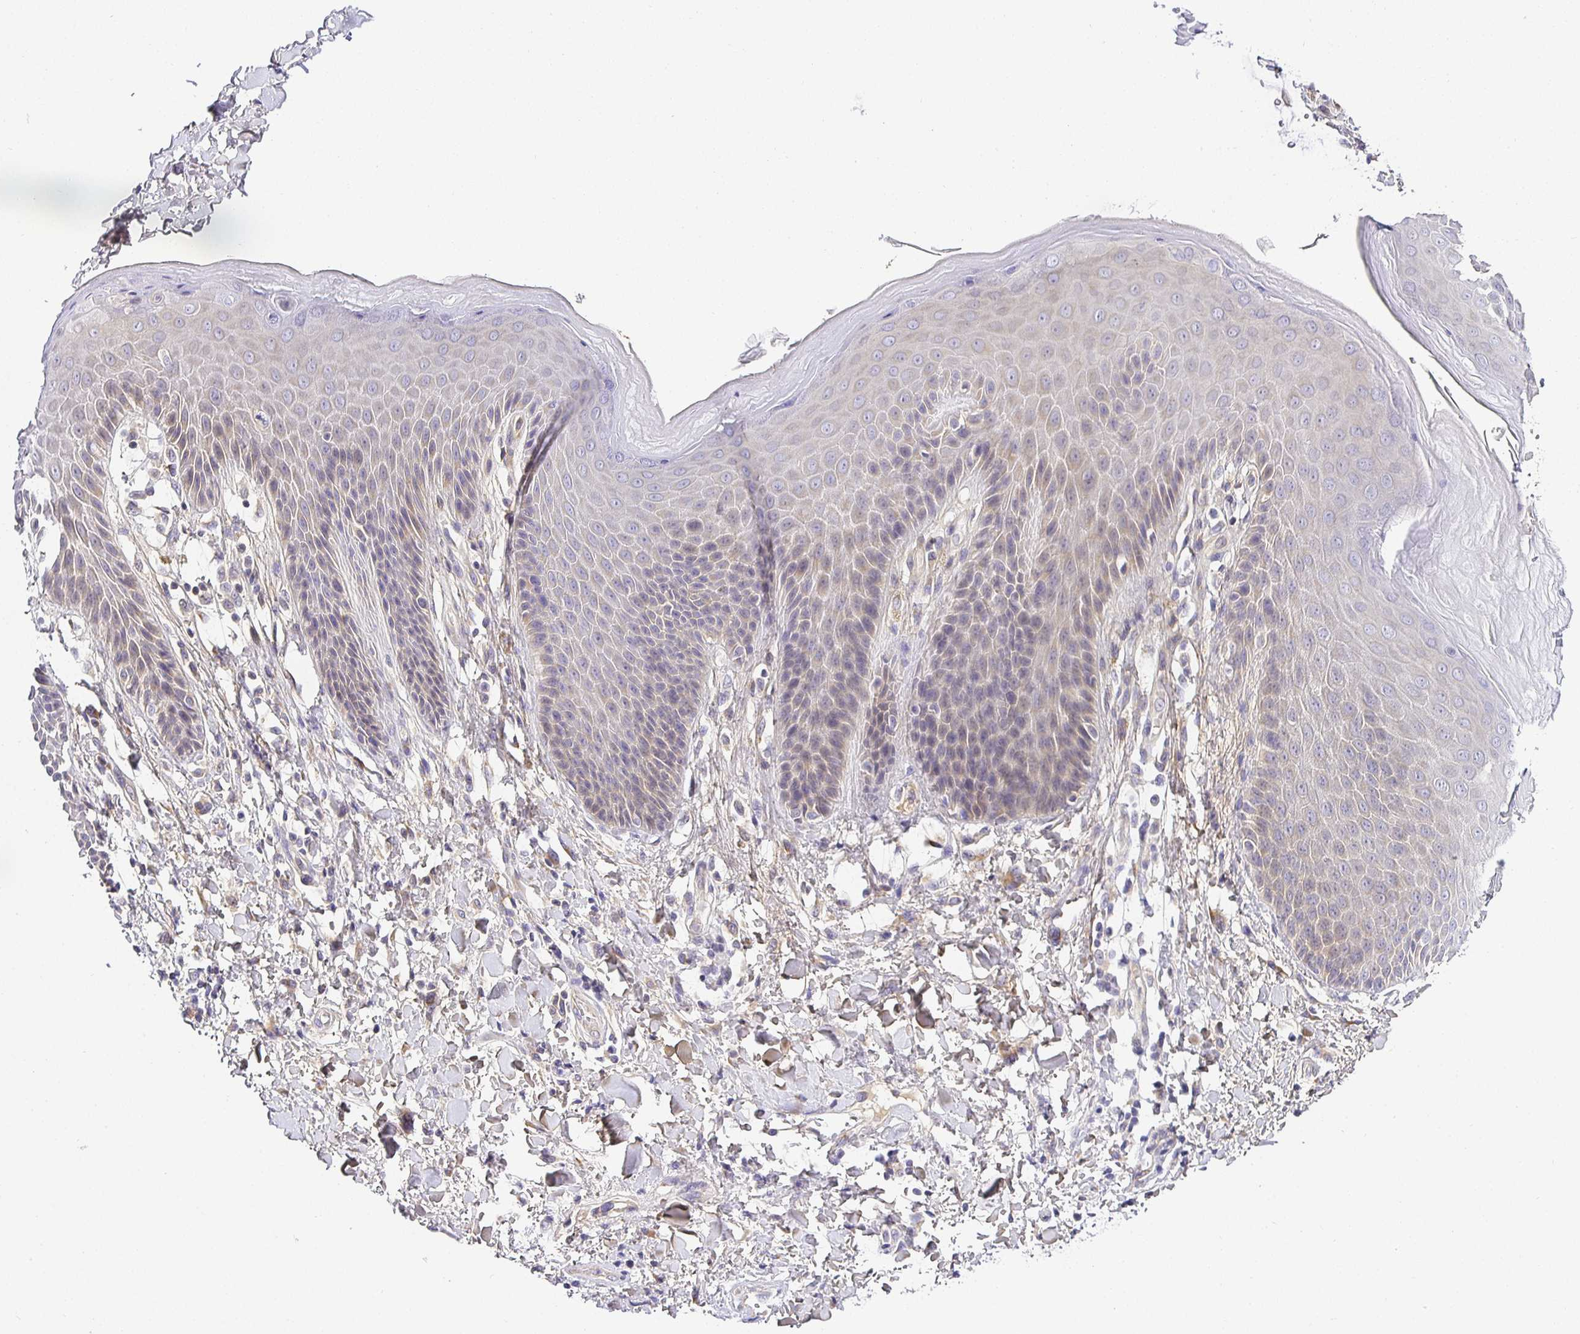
{"staining": {"intensity": "strong", "quantity": "<25%", "location": "cytoplasmic/membranous"}, "tissue": "skin", "cell_type": "Epidermal cells", "image_type": "normal", "snomed": [{"axis": "morphology", "description": "Normal tissue, NOS"}, {"axis": "topography", "description": "Anal"}, {"axis": "topography", "description": "Peripheral nerve tissue"}], "caption": "Epidermal cells show medium levels of strong cytoplasmic/membranous staining in approximately <25% of cells in benign human skin. The protein of interest is stained brown, and the nuclei are stained in blue (DAB (3,3'-diaminobenzidine) IHC with brightfield microscopy, high magnification).", "gene": "OPALIN", "patient": {"sex": "male", "age": 51}}